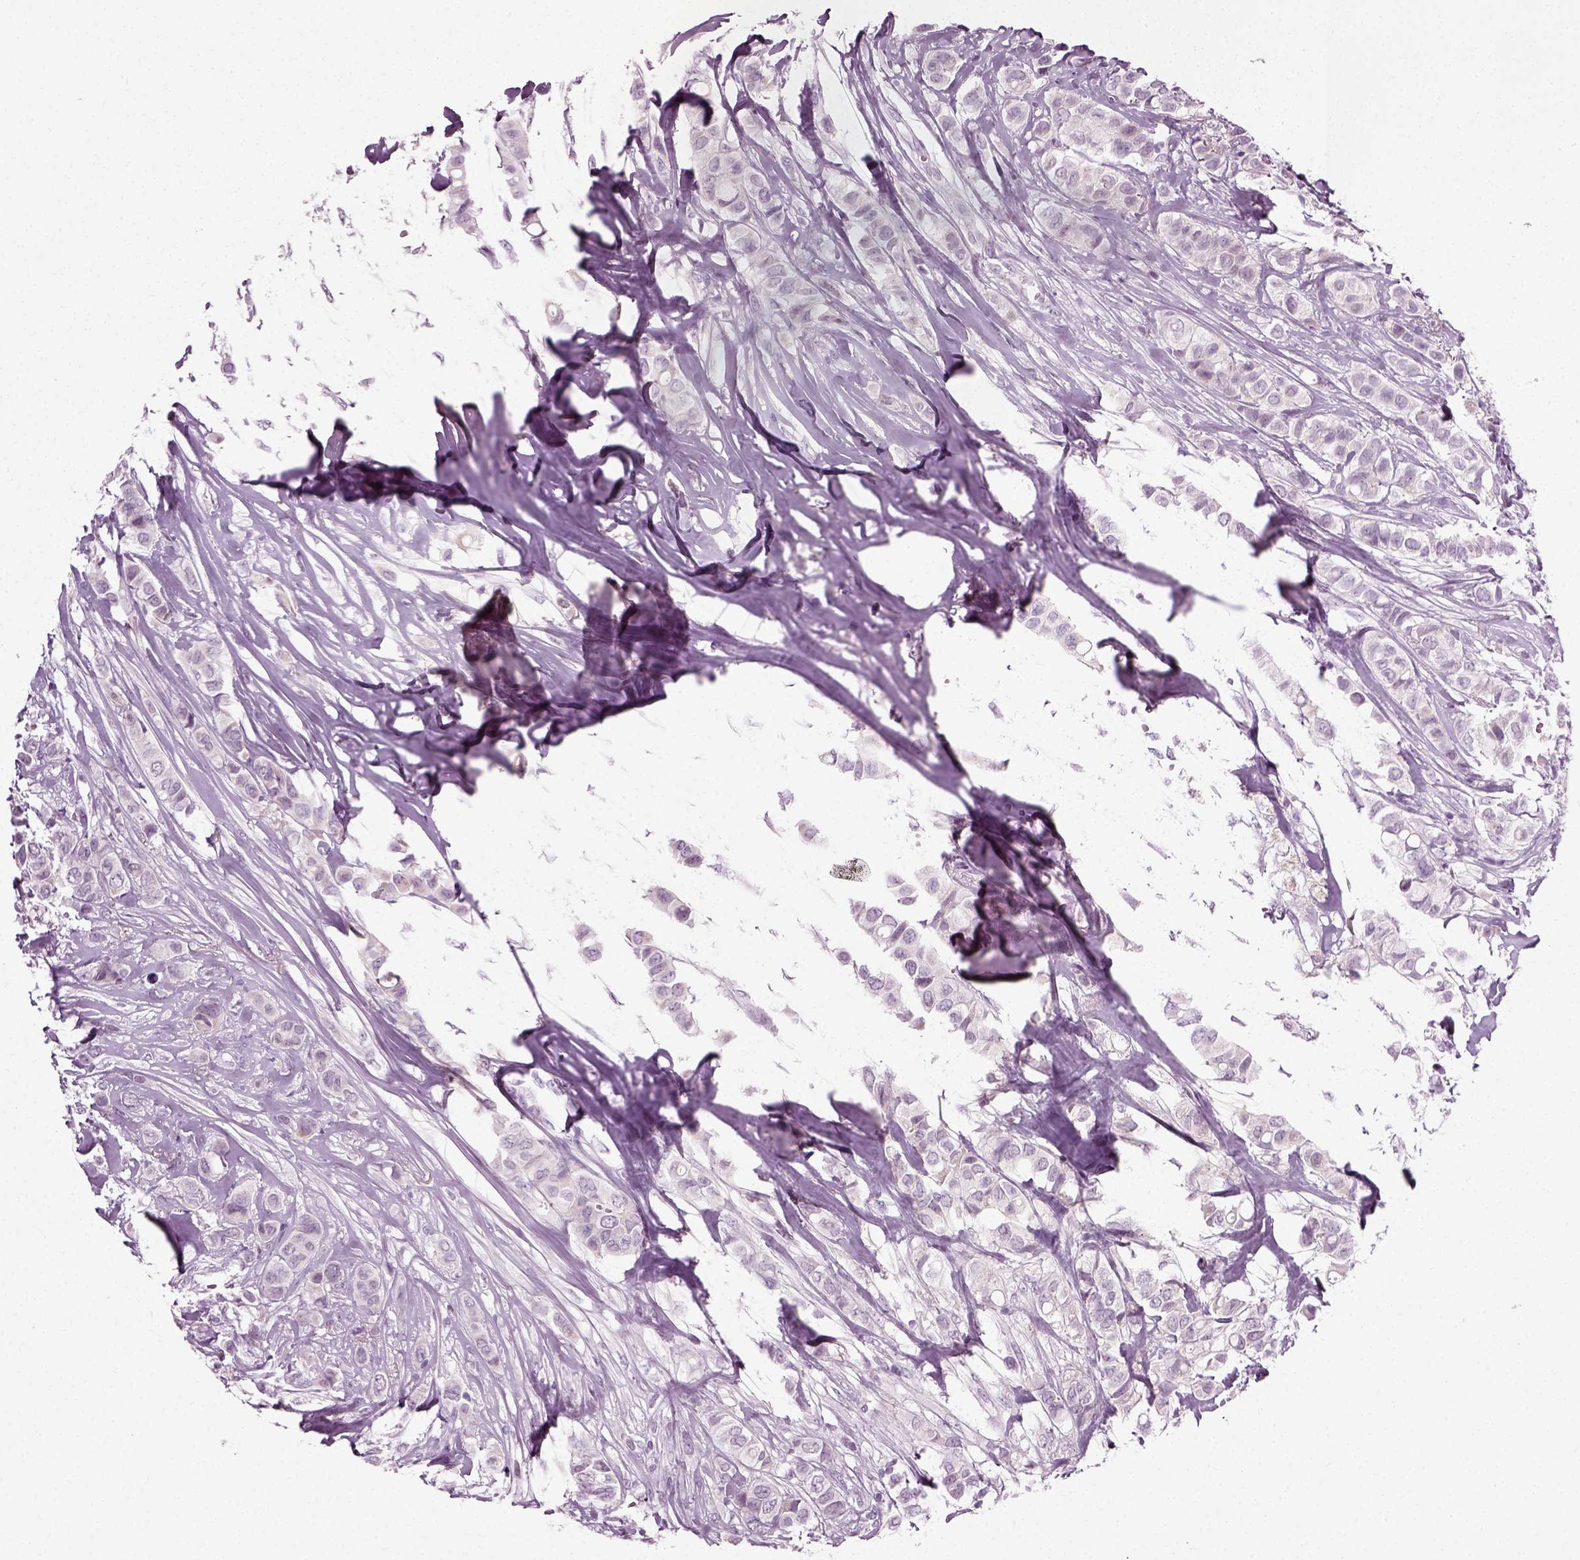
{"staining": {"intensity": "negative", "quantity": "none", "location": "none"}, "tissue": "breast cancer", "cell_type": "Tumor cells", "image_type": "cancer", "snomed": [{"axis": "morphology", "description": "Duct carcinoma"}, {"axis": "topography", "description": "Breast"}], "caption": "Photomicrograph shows no significant protein staining in tumor cells of breast cancer (invasive ductal carcinoma).", "gene": "SCG5", "patient": {"sex": "female", "age": 85}}